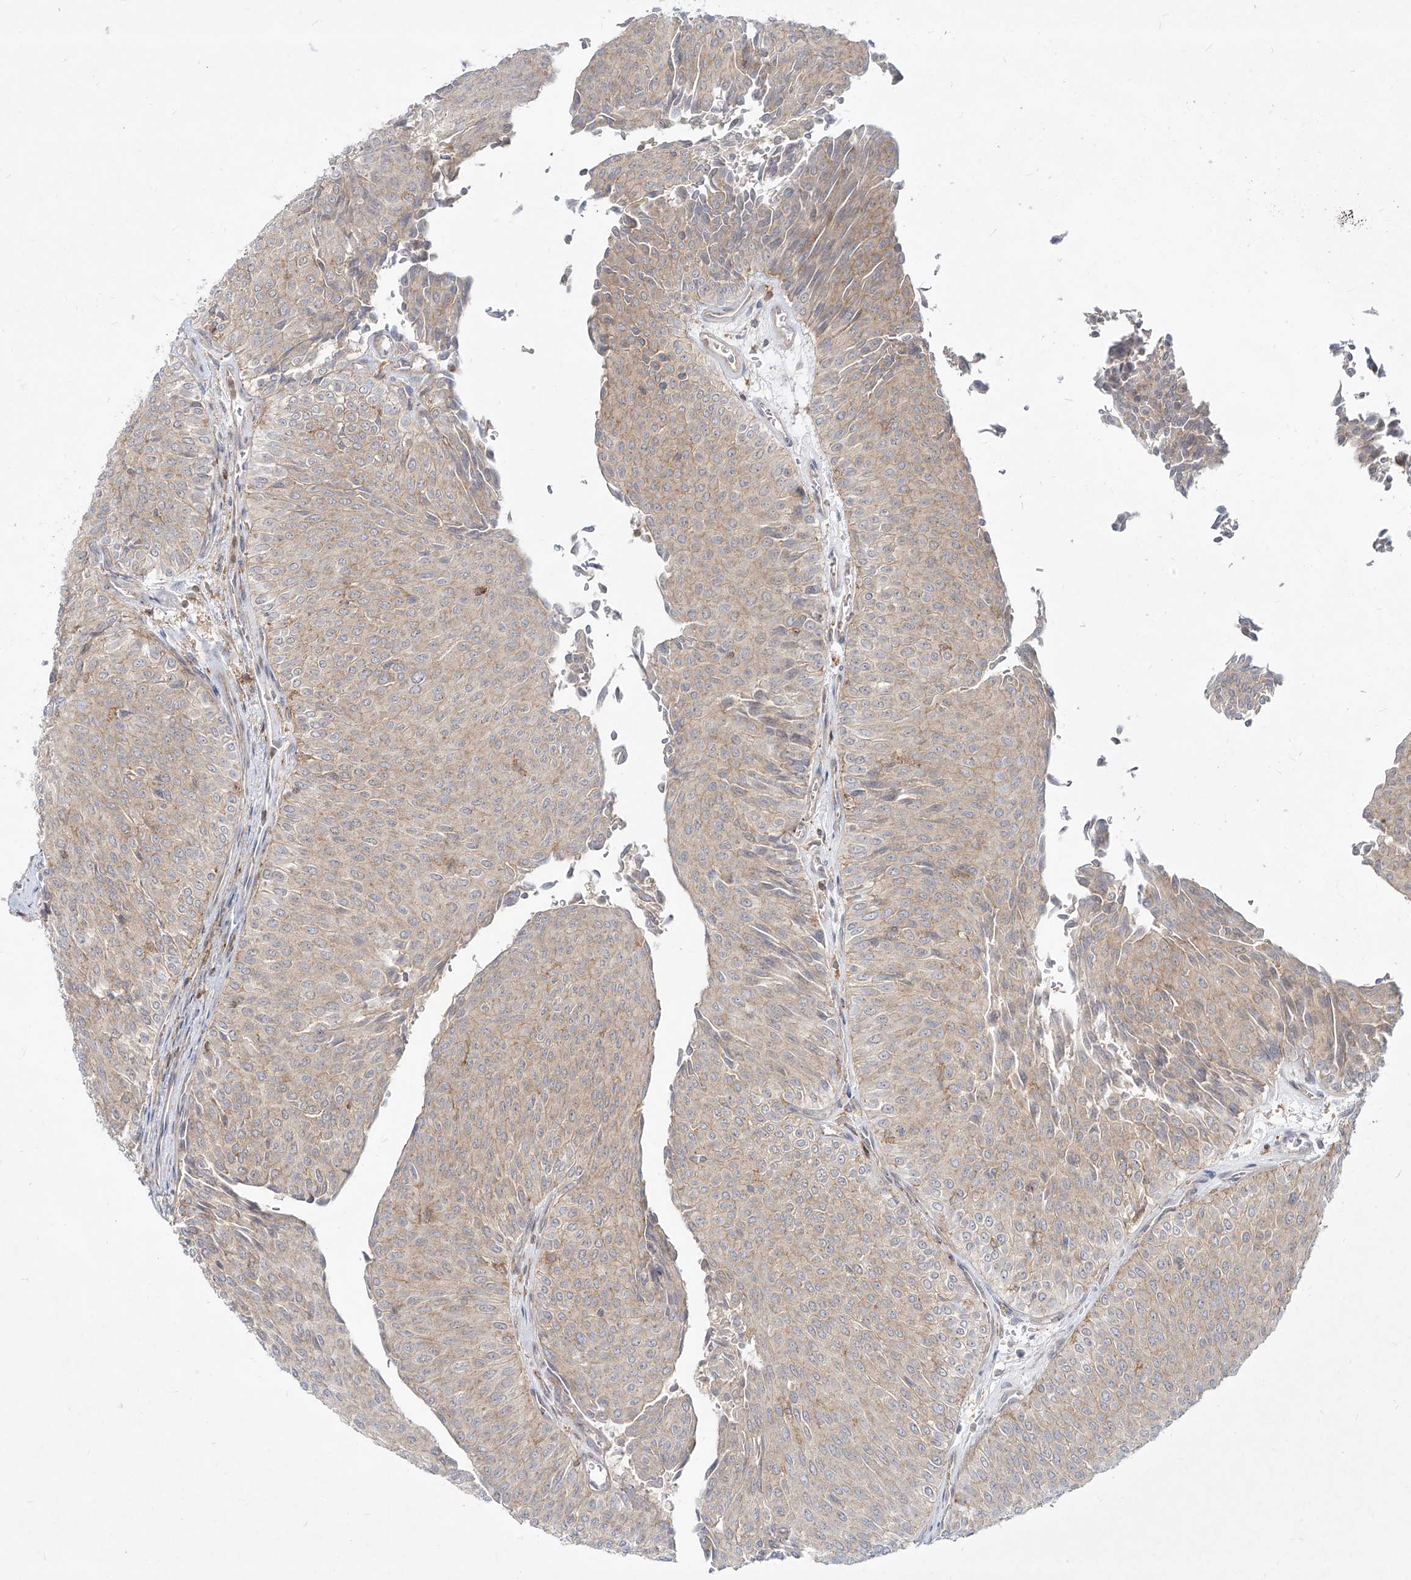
{"staining": {"intensity": "weak", "quantity": ">75%", "location": "cytoplasmic/membranous"}, "tissue": "urothelial cancer", "cell_type": "Tumor cells", "image_type": "cancer", "snomed": [{"axis": "morphology", "description": "Urothelial carcinoma, Low grade"}, {"axis": "topography", "description": "Urinary bladder"}], "caption": "Urothelial cancer was stained to show a protein in brown. There is low levels of weak cytoplasmic/membranous expression in about >75% of tumor cells.", "gene": "SLC2A12", "patient": {"sex": "male", "age": 78}}